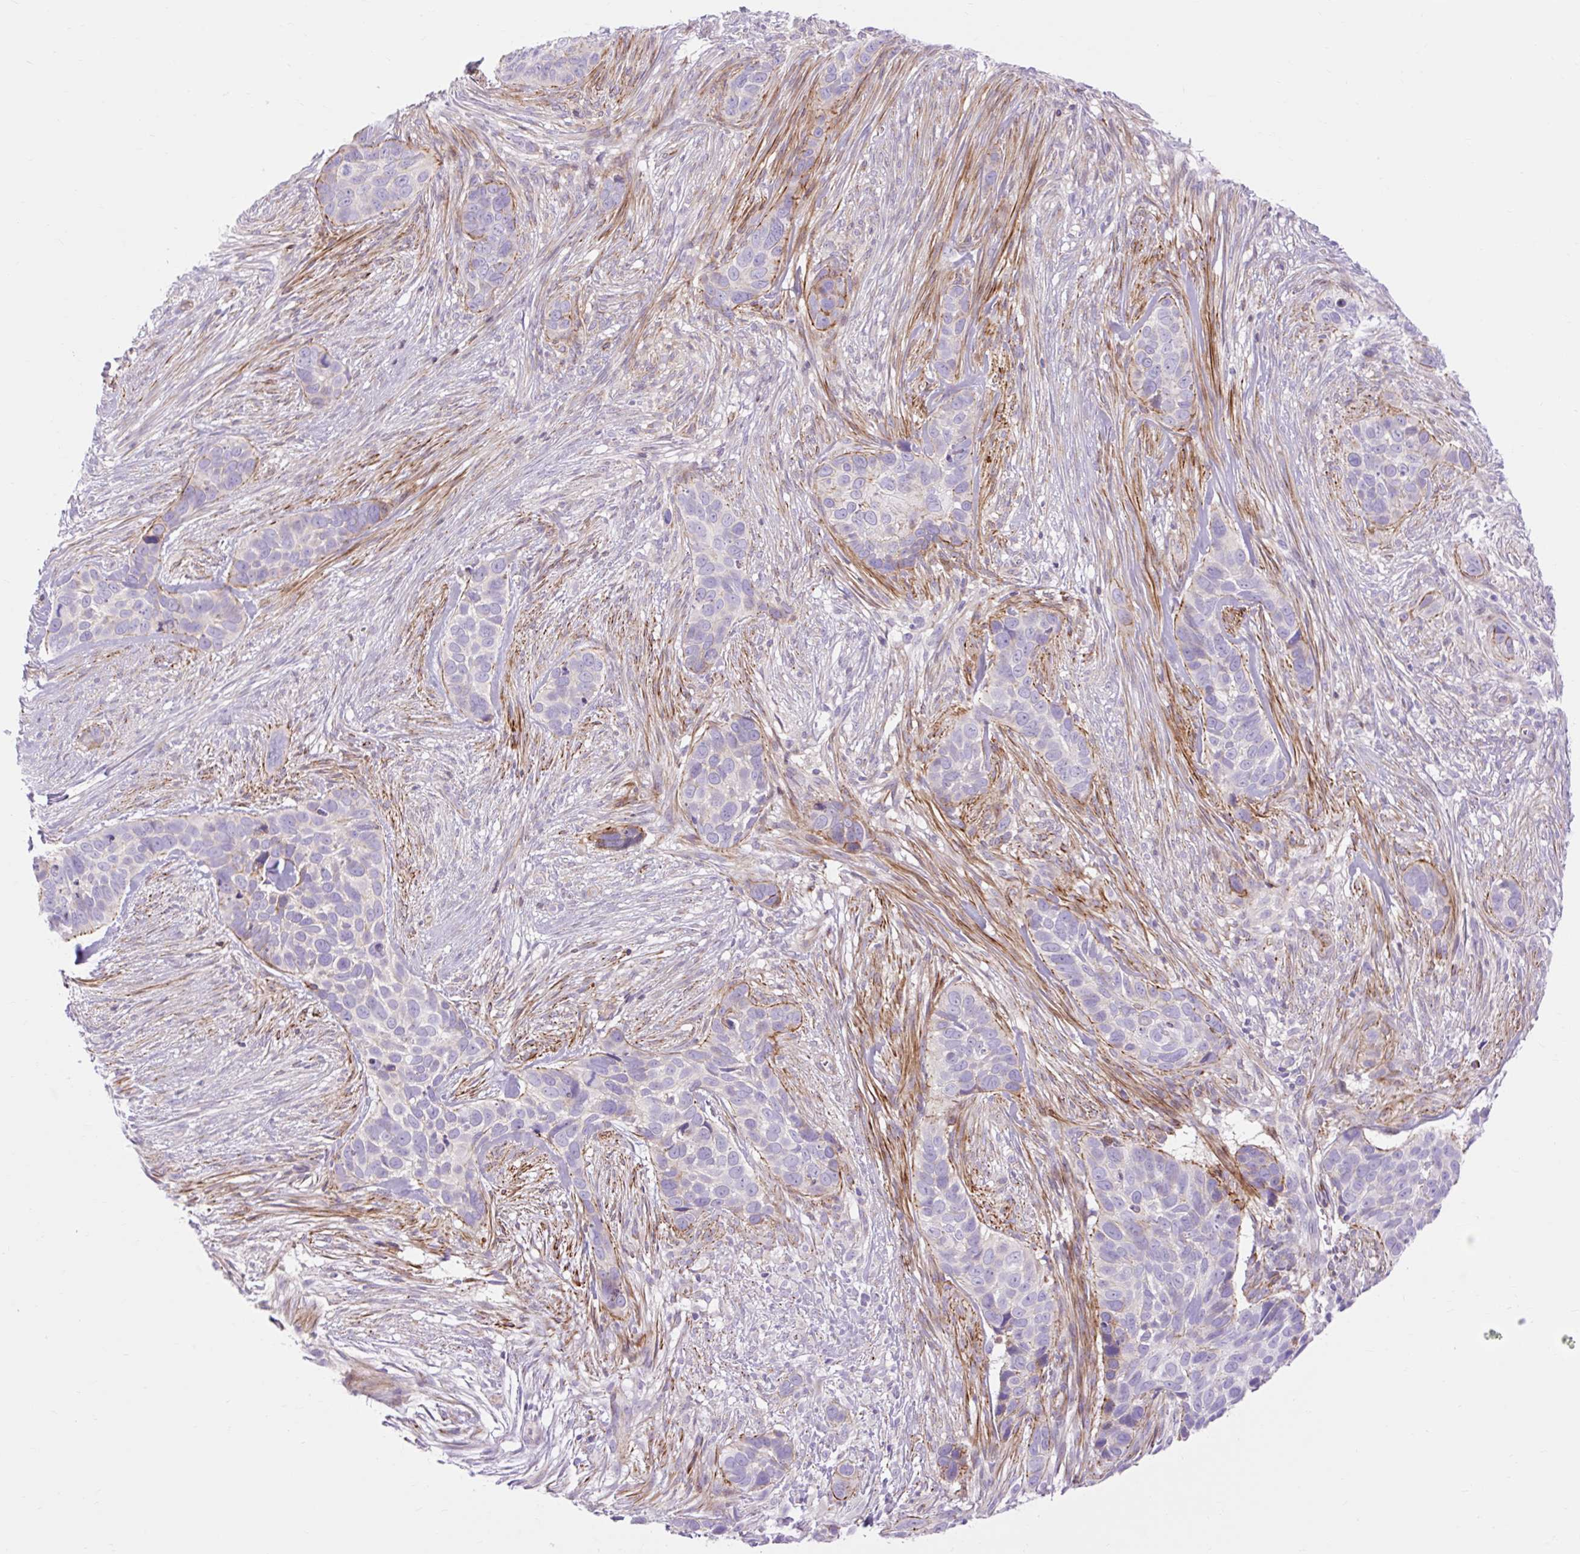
{"staining": {"intensity": "negative", "quantity": "none", "location": "none"}, "tissue": "skin cancer", "cell_type": "Tumor cells", "image_type": "cancer", "snomed": [{"axis": "morphology", "description": "Basal cell carcinoma"}, {"axis": "topography", "description": "Skin"}], "caption": "Immunohistochemical staining of human basal cell carcinoma (skin) reveals no significant expression in tumor cells.", "gene": "CORO7-PAM16", "patient": {"sex": "female", "age": 82}}